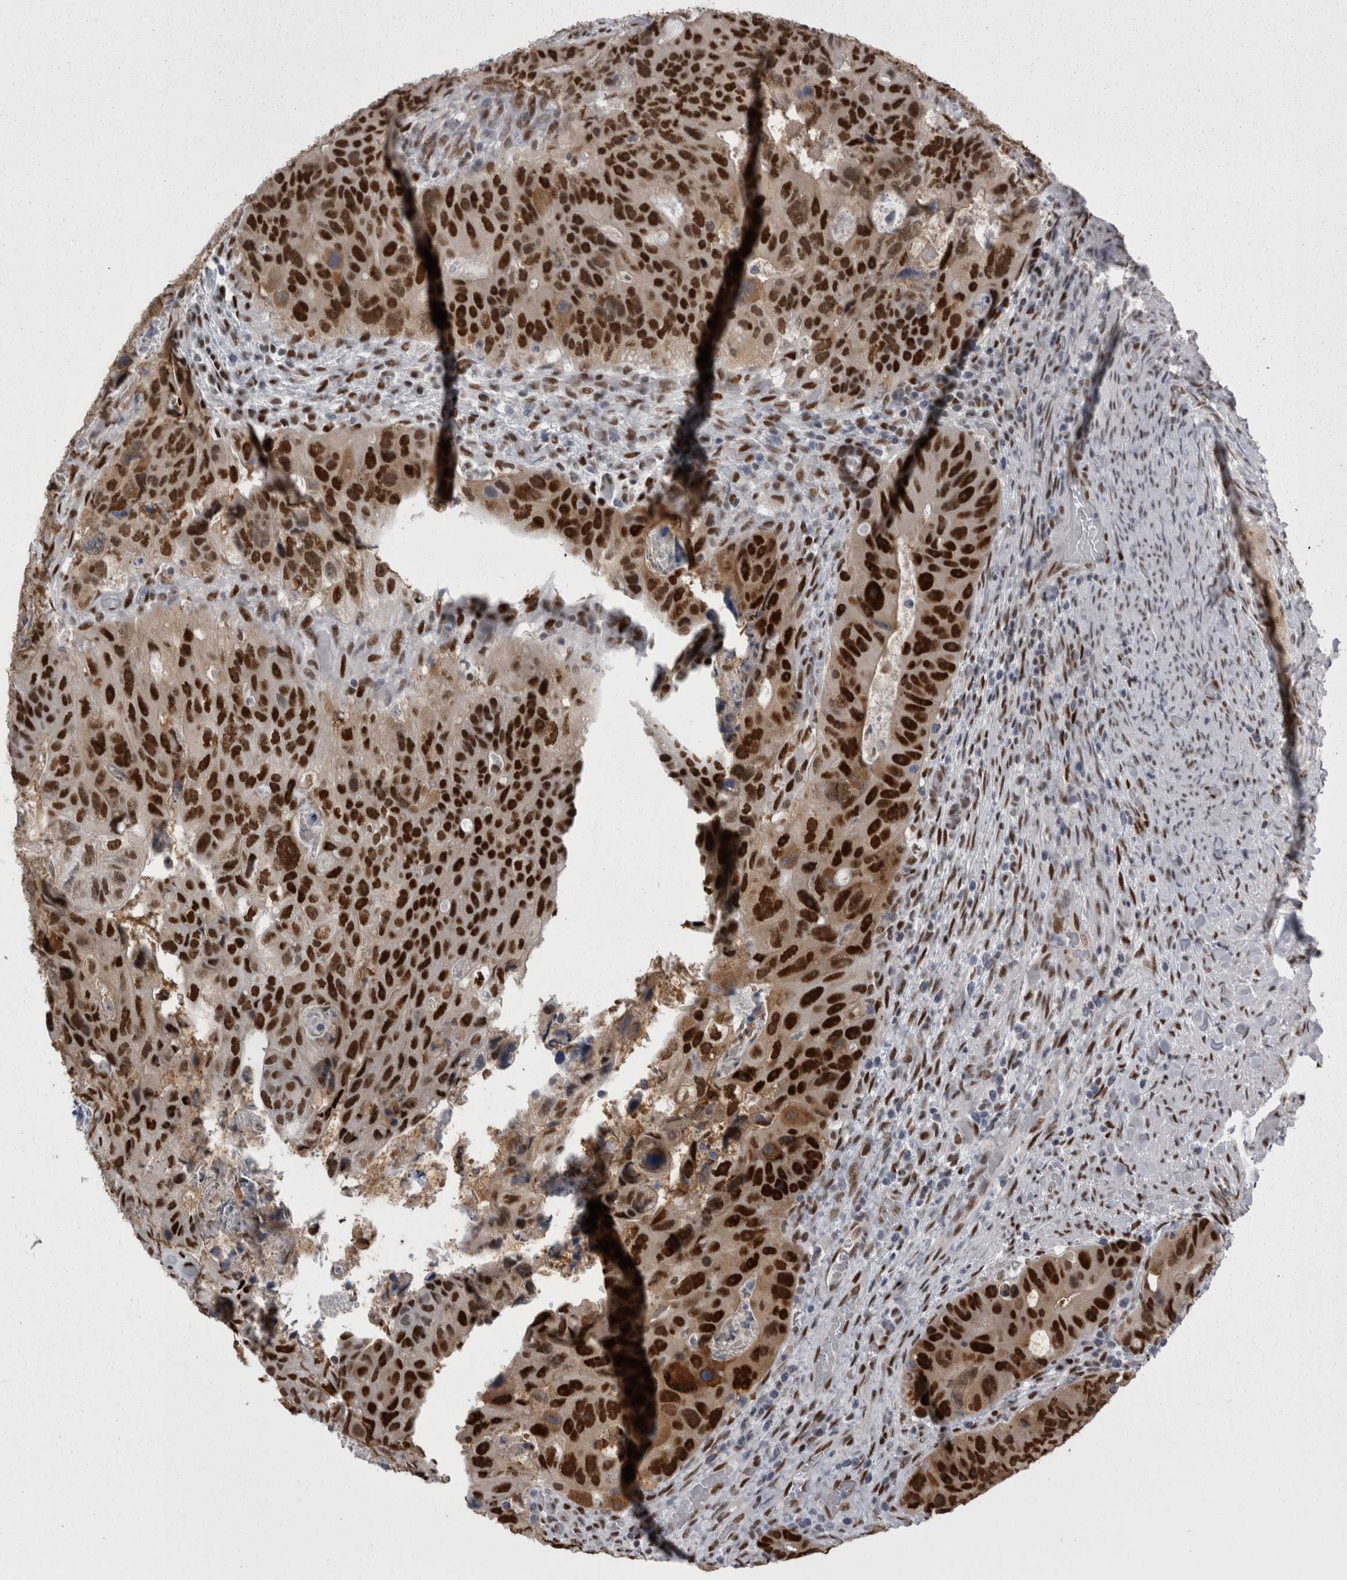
{"staining": {"intensity": "strong", "quantity": ">75%", "location": "nuclear"}, "tissue": "colorectal cancer", "cell_type": "Tumor cells", "image_type": "cancer", "snomed": [{"axis": "morphology", "description": "Adenocarcinoma, NOS"}, {"axis": "topography", "description": "Rectum"}], "caption": "DAB (3,3'-diaminobenzidine) immunohistochemical staining of human colorectal cancer displays strong nuclear protein positivity in approximately >75% of tumor cells.", "gene": "C1orf54", "patient": {"sex": "male", "age": 59}}